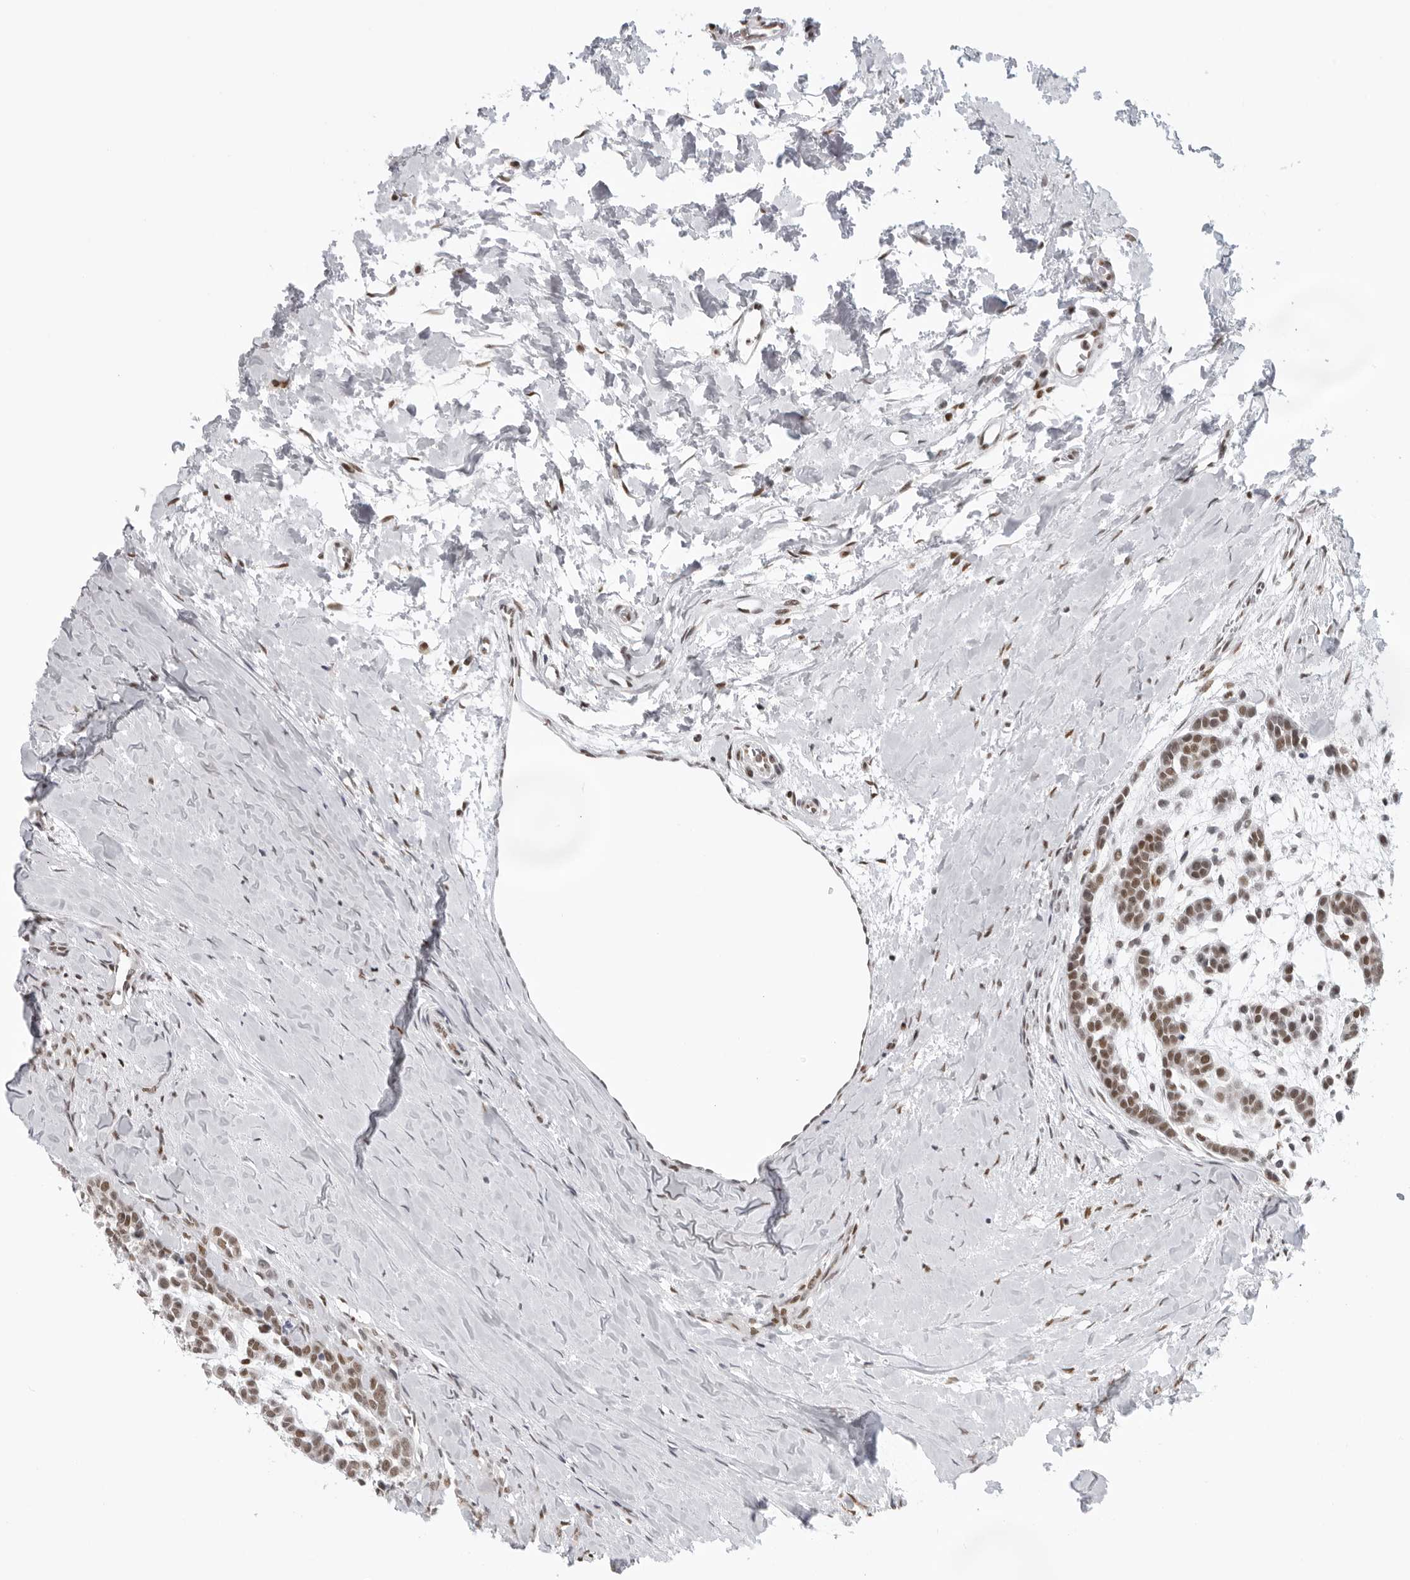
{"staining": {"intensity": "moderate", "quantity": ">75%", "location": "nuclear"}, "tissue": "head and neck cancer", "cell_type": "Tumor cells", "image_type": "cancer", "snomed": [{"axis": "morphology", "description": "Adenocarcinoma, NOS"}, {"axis": "morphology", "description": "Adenoma, NOS"}, {"axis": "topography", "description": "Head-Neck"}], "caption": "Protein expression analysis of human adenoma (head and neck) reveals moderate nuclear staining in about >75% of tumor cells. The staining is performed using DAB brown chromogen to label protein expression. The nuclei are counter-stained blue using hematoxylin.", "gene": "RPA2", "patient": {"sex": "female", "age": 55}}